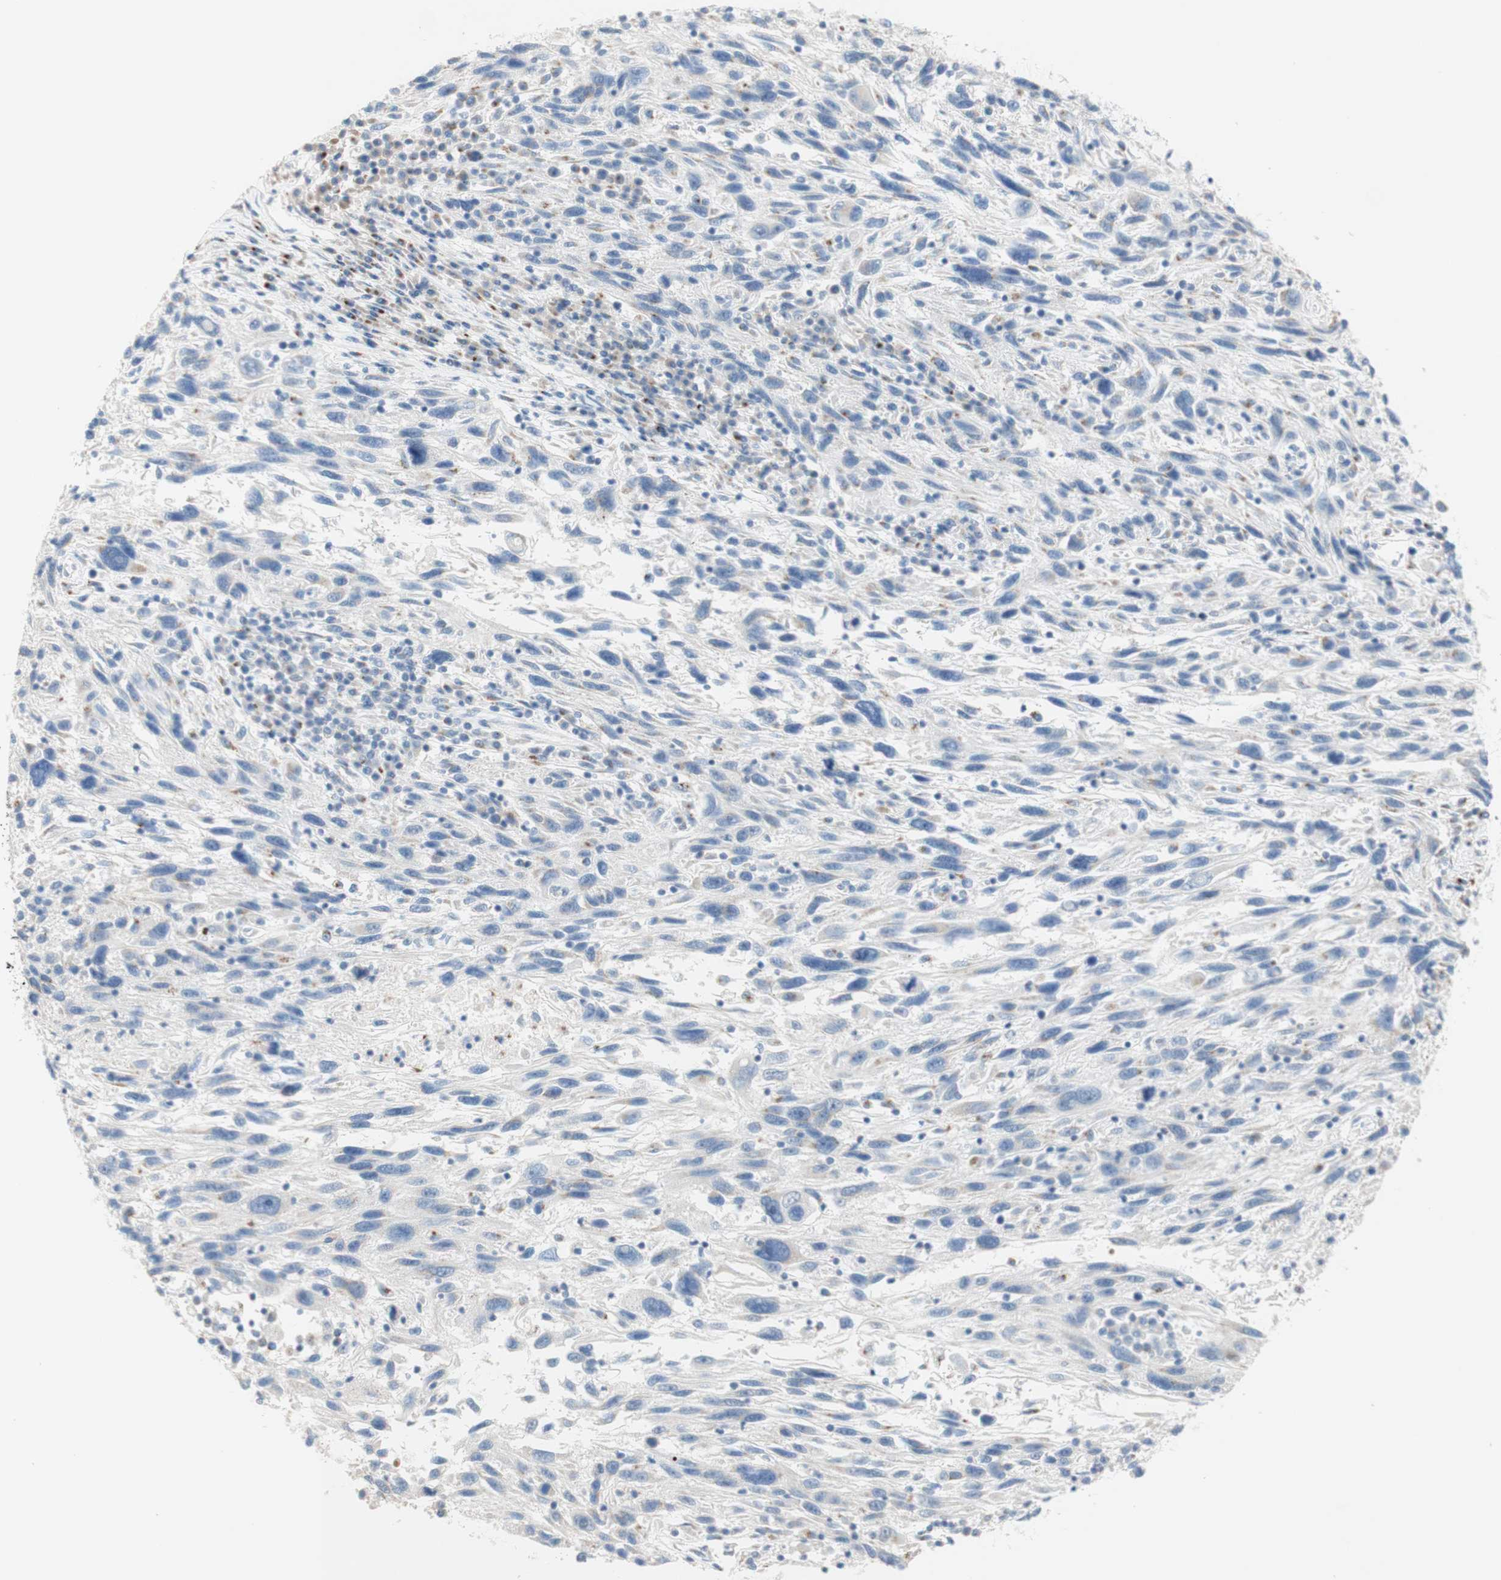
{"staining": {"intensity": "moderate", "quantity": "<25%", "location": "cytoplasmic/membranous"}, "tissue": "melanoma", "cell_type": "Tumor cells", "image_type": "cancer", "snomed": [{"axis": "morphology", "description": "Malignant melanoma, NOS"}, {"axis": "topography", "description": "Skin"}], "caption": "The histopathology image shows a brown stain indicating the presence of a protein in the cytoplasmic/membranous of tumor cells in malignant melanoma.", "gene": "MANEA", "patient": {"sex": "male", "age": 53}}